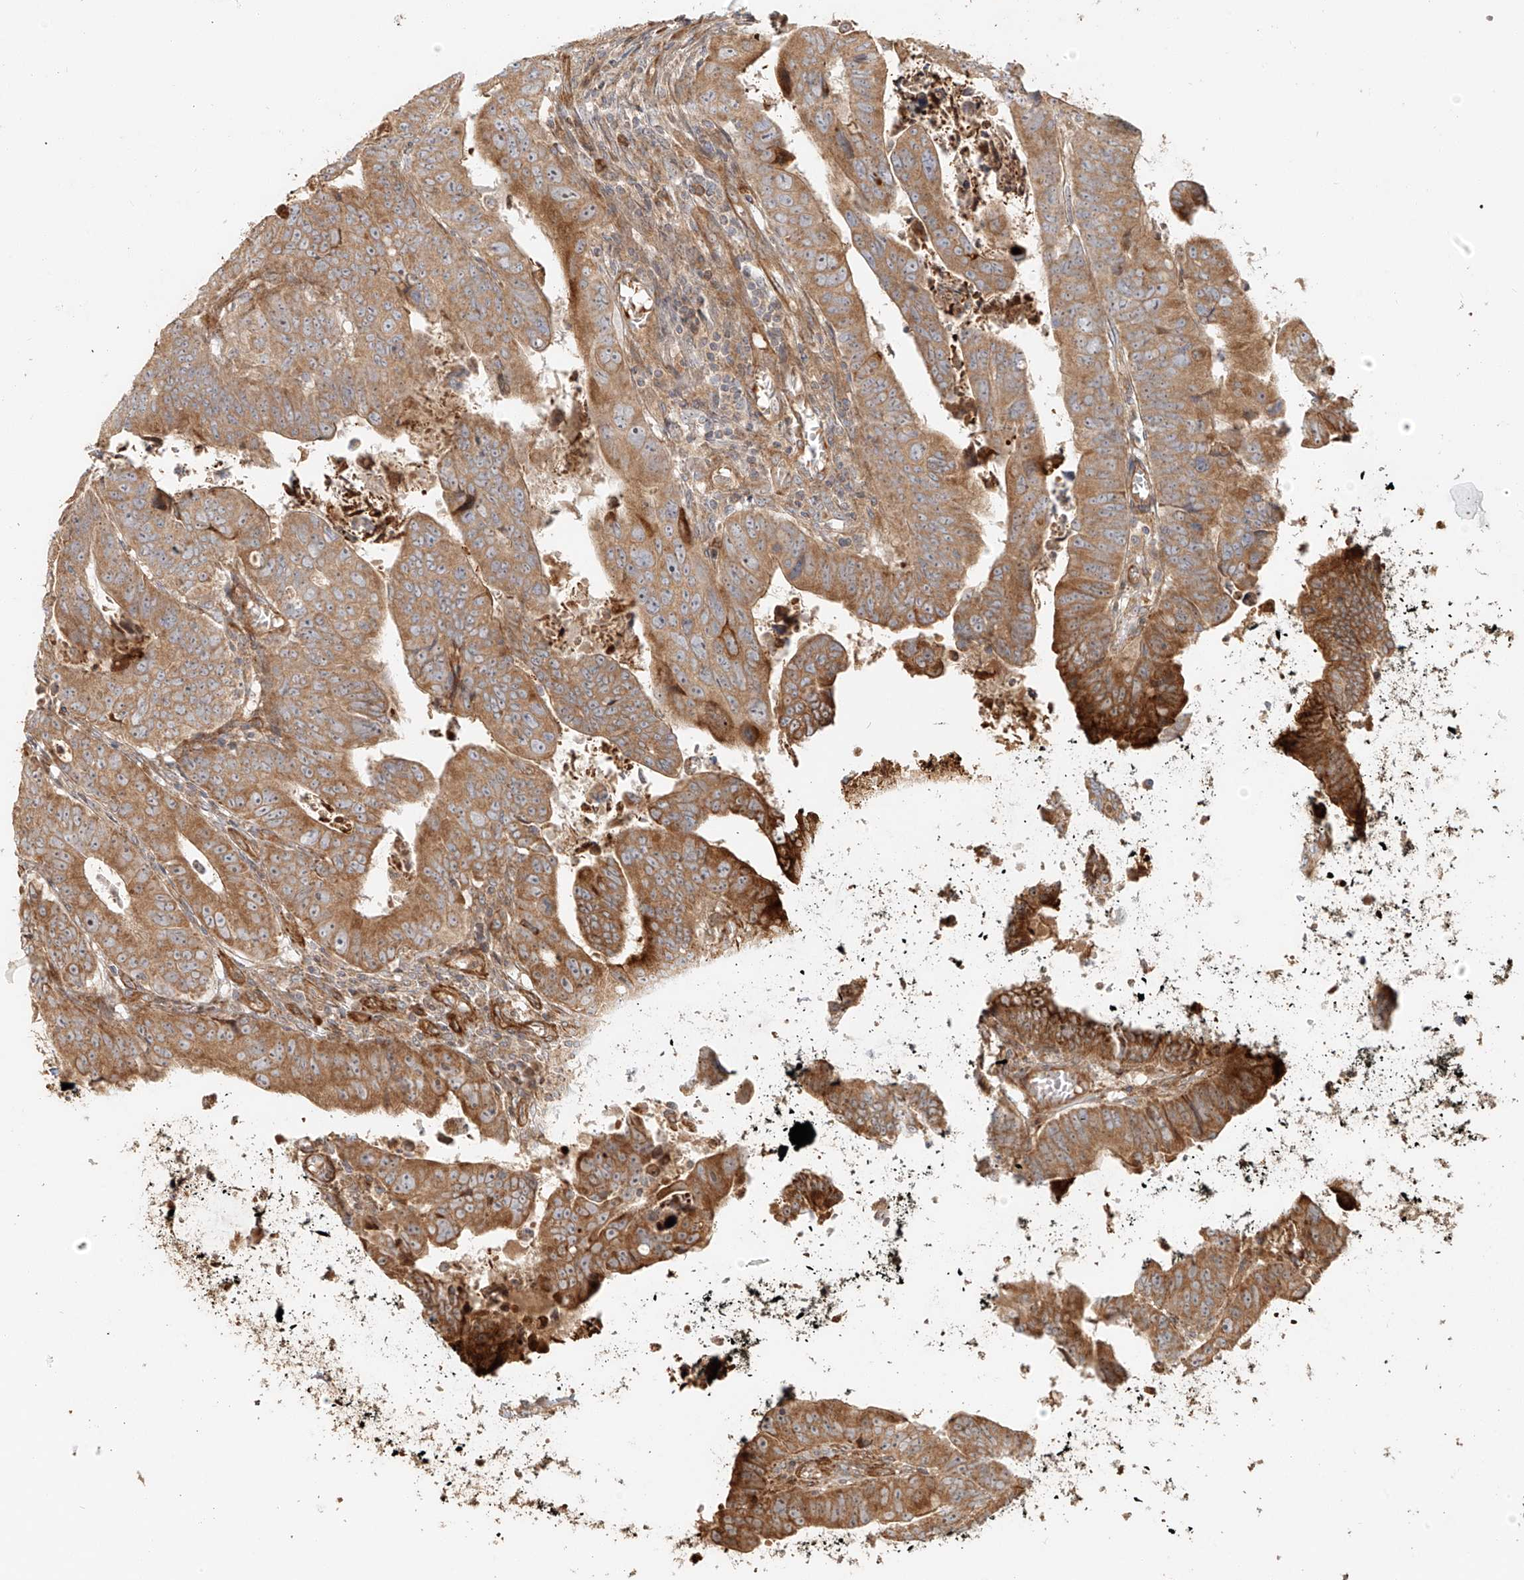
{"staining": {"intensity": "moderate", "quantity": ">75%", "location": "cytoplasmic/membranous"}, "tissue": "colorectal cancer", "cell_type": "Tumor cells", "image_type": "cancer", "snomed": [{"axis": "morphology", "description": "Normal tissue, NOS"}, {"axis": "morphology", "description": "Adenocarcinoma, NOS"}, {"axis": "topography", "description": "Rectum"}], "caption": "IHC (DAB (3,3'-diaminobenzidine)) staining of adenocarcinoma (colorectal) shows moderate cytoplasmic/membranous protein staining in about >75% of tumor cells. IHC stains the protein of interest in brown and the nuclei are stained blue.", "gene": "MIPEP", "patient": {"sex": "female", "age": 65}}